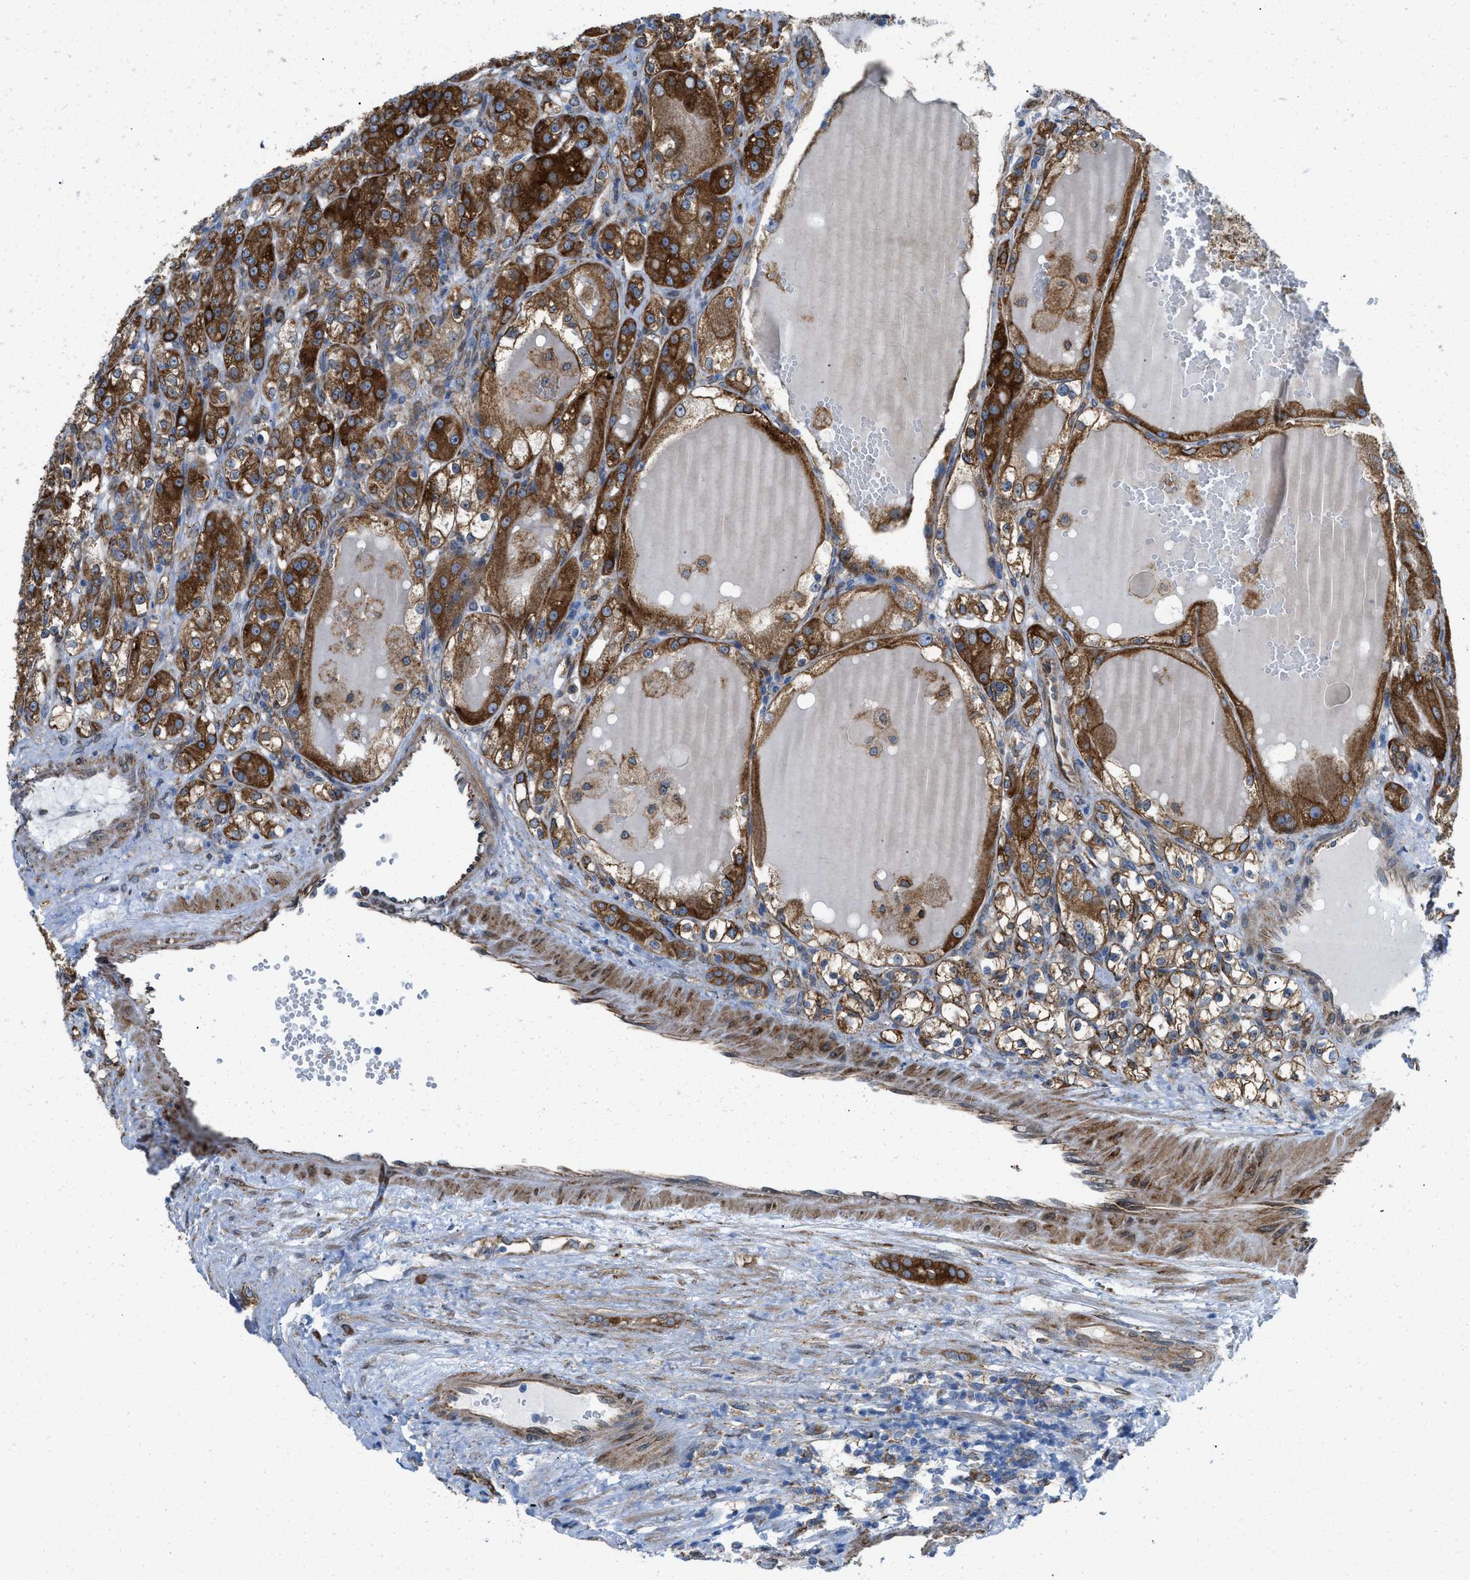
{"staining": {"intensity": "strong", "quantity": ">75%", "location": "cytoplasmic/membranous"}, "tissue": "renal cancer", "cell_type": "Tumor cells", "image_type": "cancer", "snomed": [{"axis": "morphology", "description": "Normal tissue, NOS"}, {"axis": "morphology", "description": "Adenocarcinoma, NOS"}, {"axis": "topography", "description": "Kidney"}], "caption": "Immunohistochemistry (DAB (3,3'-diaminobenzidine)) staining of human renal cancer (adenocarcinoma) demonstrates strong cytoplasmic/membranous protein staining in approximately >75% of tumor cells. (DAB = brown stain, brightfield microscopy at high magnification).", "gene": "ERLIN2", "patient": {"sex": "male", "age": 61}}